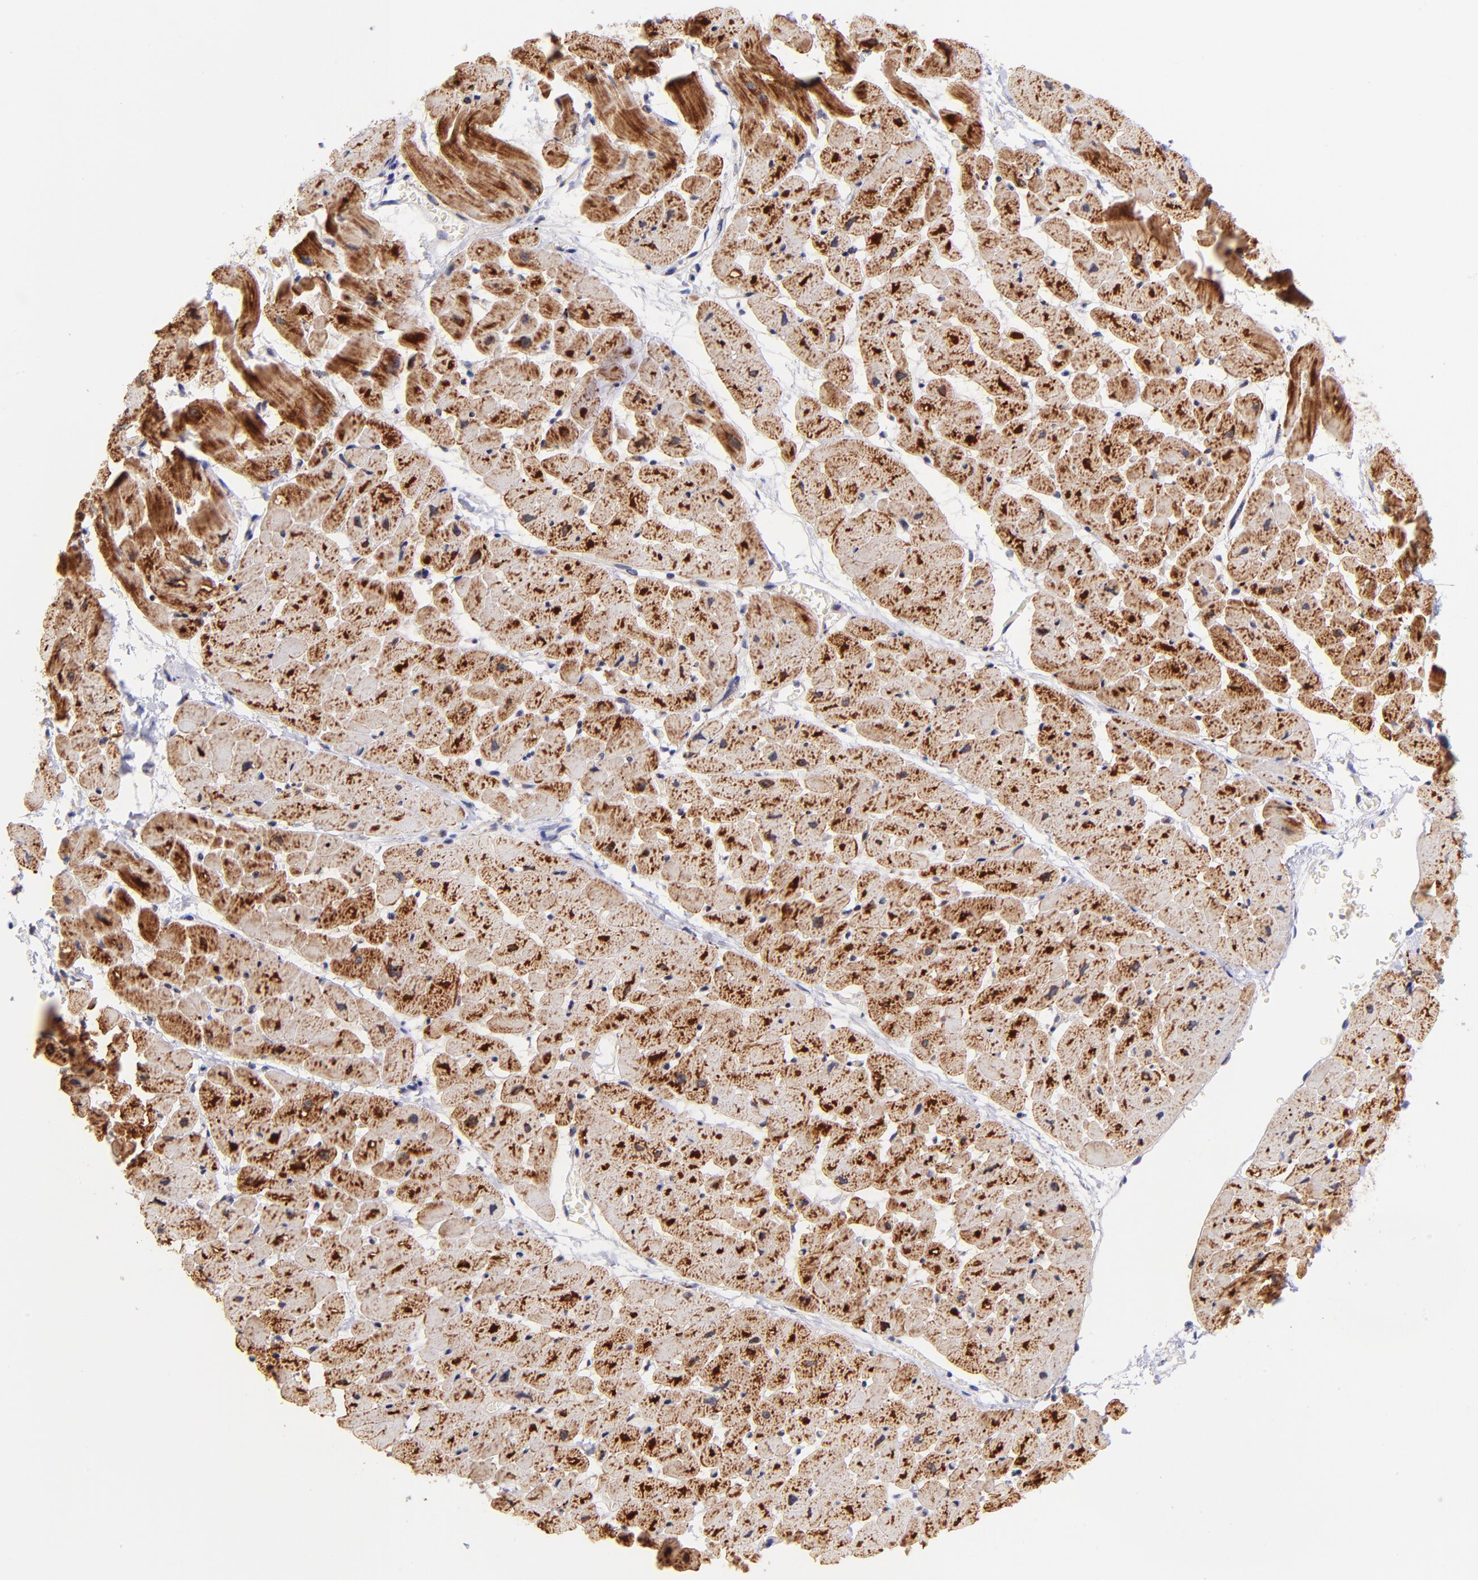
{"staining": {"intensity": "strong", "quantity": ">75%", "location": "cytoplasmic/membranous"}, "tissue": "heart muscle", "cell_type": "Cardiomyocytes", "image_type": "normal", "snomed": [{"axis": "morphology", "description": "Normal tissue, NOS"}, {"axis": "topography", "description": "Heart"}], "caption": "A brown stain highlights strong cytoplasmic/membranous expression of a protein in cardiomyocytes of normal heart muscle.", "gene": "NDUFB7", "patient": {"sex": "male", "age": 45}}